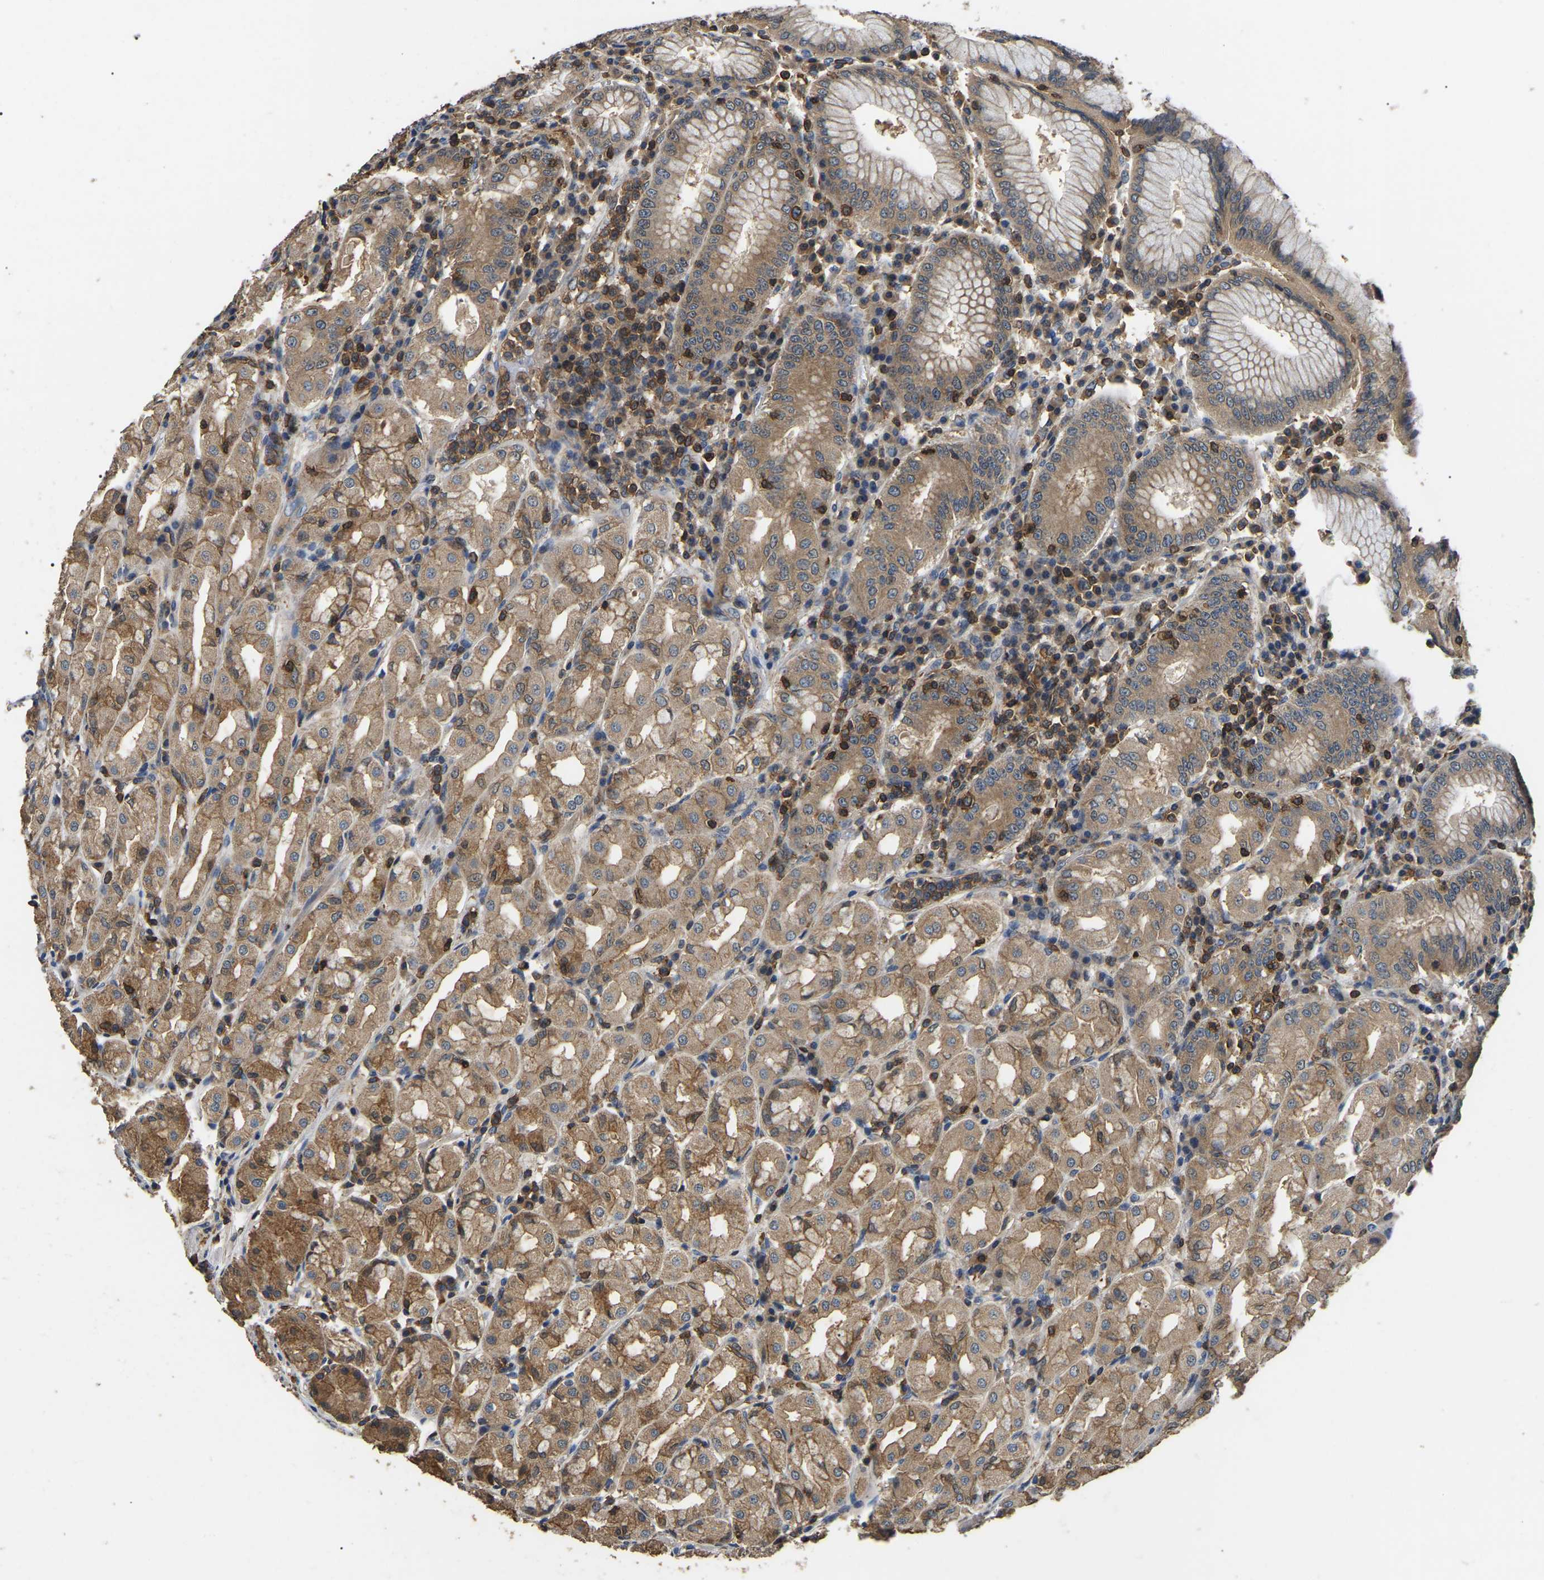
{"staining": {"intensity": "moderate", "quantity": ">75%", "location": "cytoplasmic/membranous"}, "tissue": "stomach", "cell_type": "Glandular cells", "image_type": "normal", "snomed": [{"axis": "morphology", "description": "Normal tissue, NOS"}, {"axis": "topography", "description": "Stomach"}, {"axis": "topography", "description": "Stomach, lower"}], "caption": "Immunohistochemical staining of unremarkable human stomach shows medium levels of moderate cytoplasmic/membranous expression in approximately >75% of glandular cells. The staining is performed using DAB brown chromogen to label protein expression. The nuclei are counter-stained blue using hematoxylin.", "gene": "SMPD2", "patient": {"sex": "female", "age": 56}}